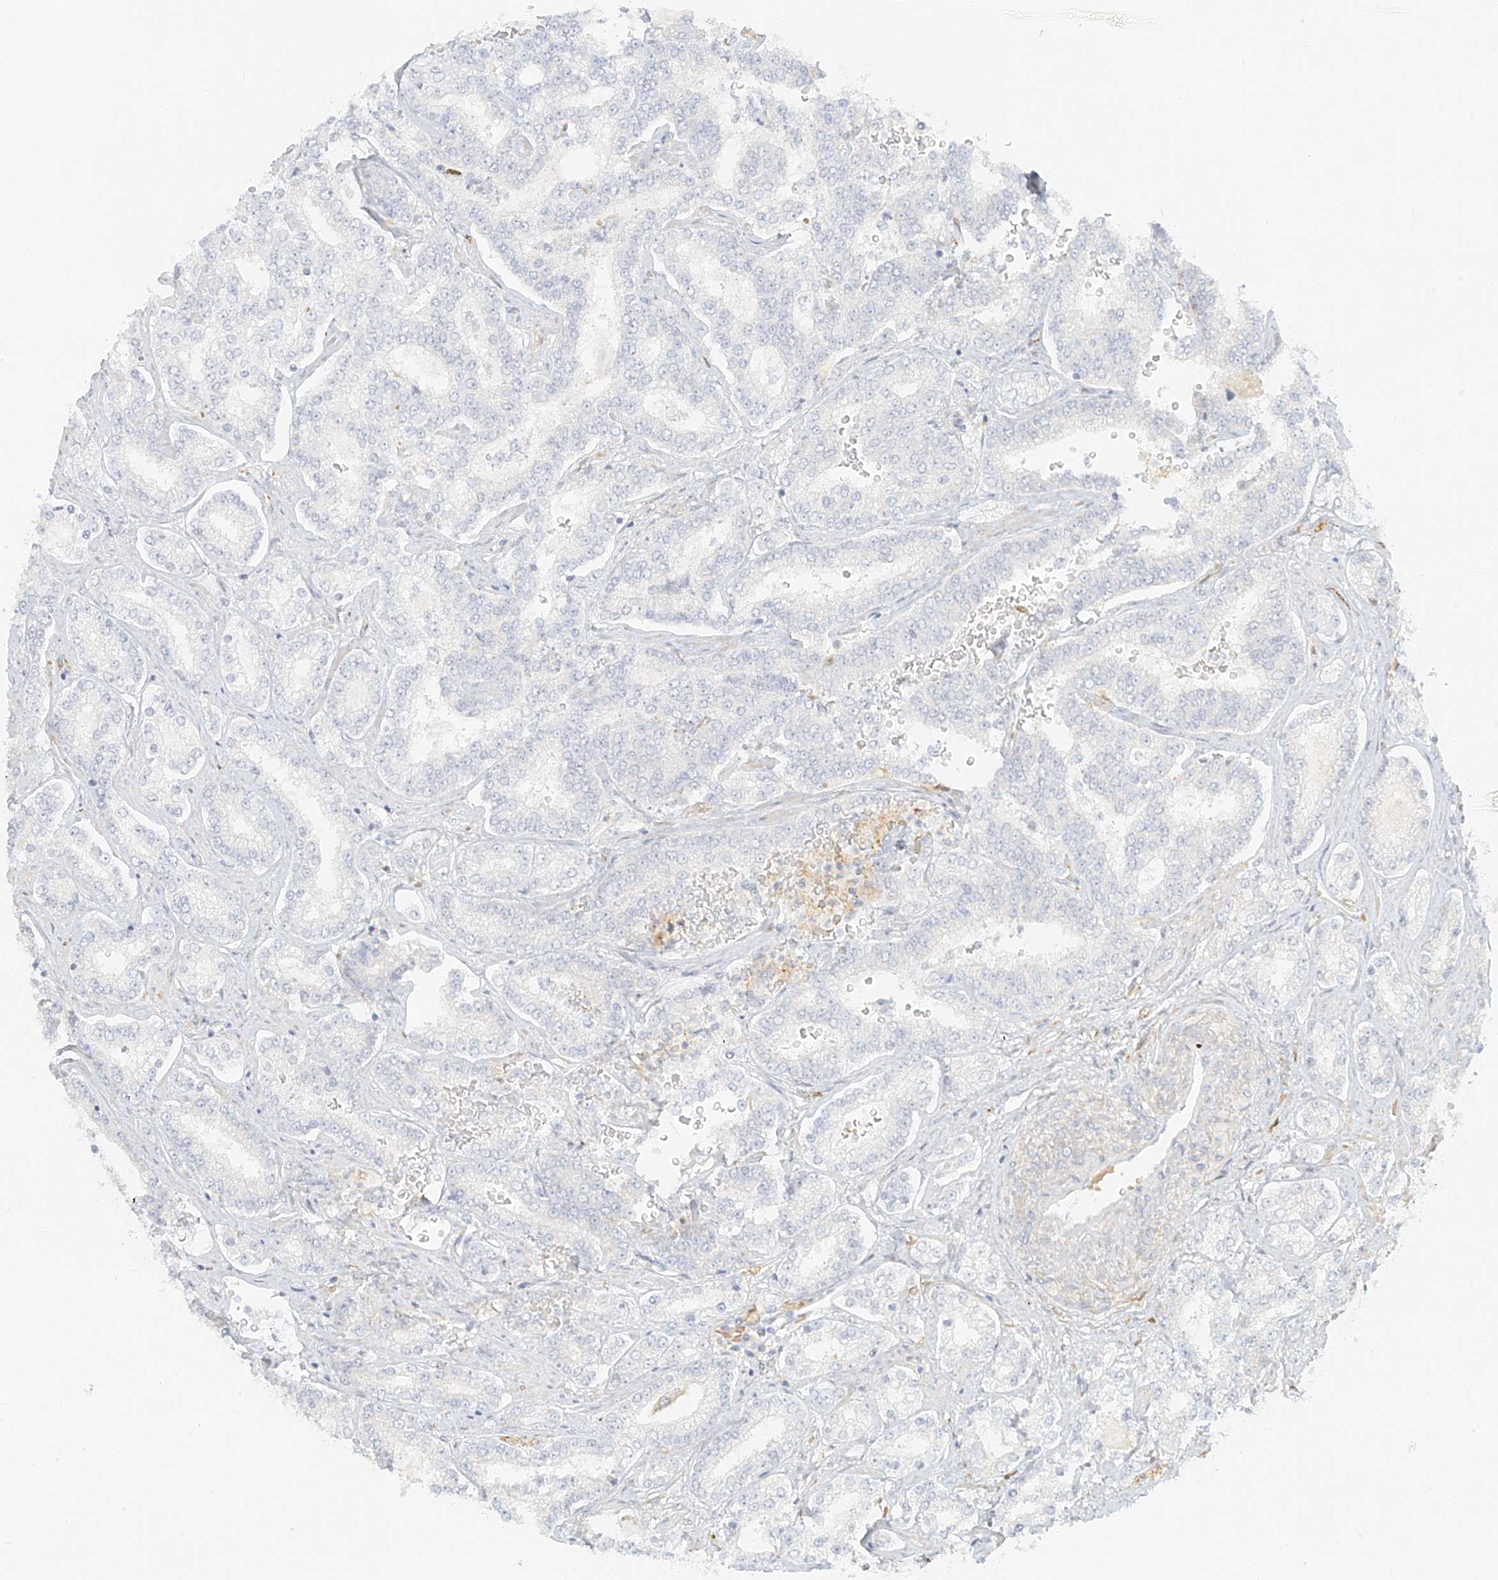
{"staining": {"intensity": "negative", "quantity": "none", "location": "none"}, "tissue": "prostate cancer", "cell_type": "Tumor cells", "image_type": "cancer", "snomed": [{"axis": "morphology", "description": "Normal tissue, NOS"}, {"axis": "morphology", "description": "Adenocarcinoma, High grade"}, {"axis": "topography", "description": "Prostate"}], "caption": "Tumor cells are negative for brown protein staining in prostate adenocarcinoma (high-grade). (IHC, brightfield microscopy, high magnification).", "gene": "UPK1B", "patient": {"sex": "male", "age": 83}}